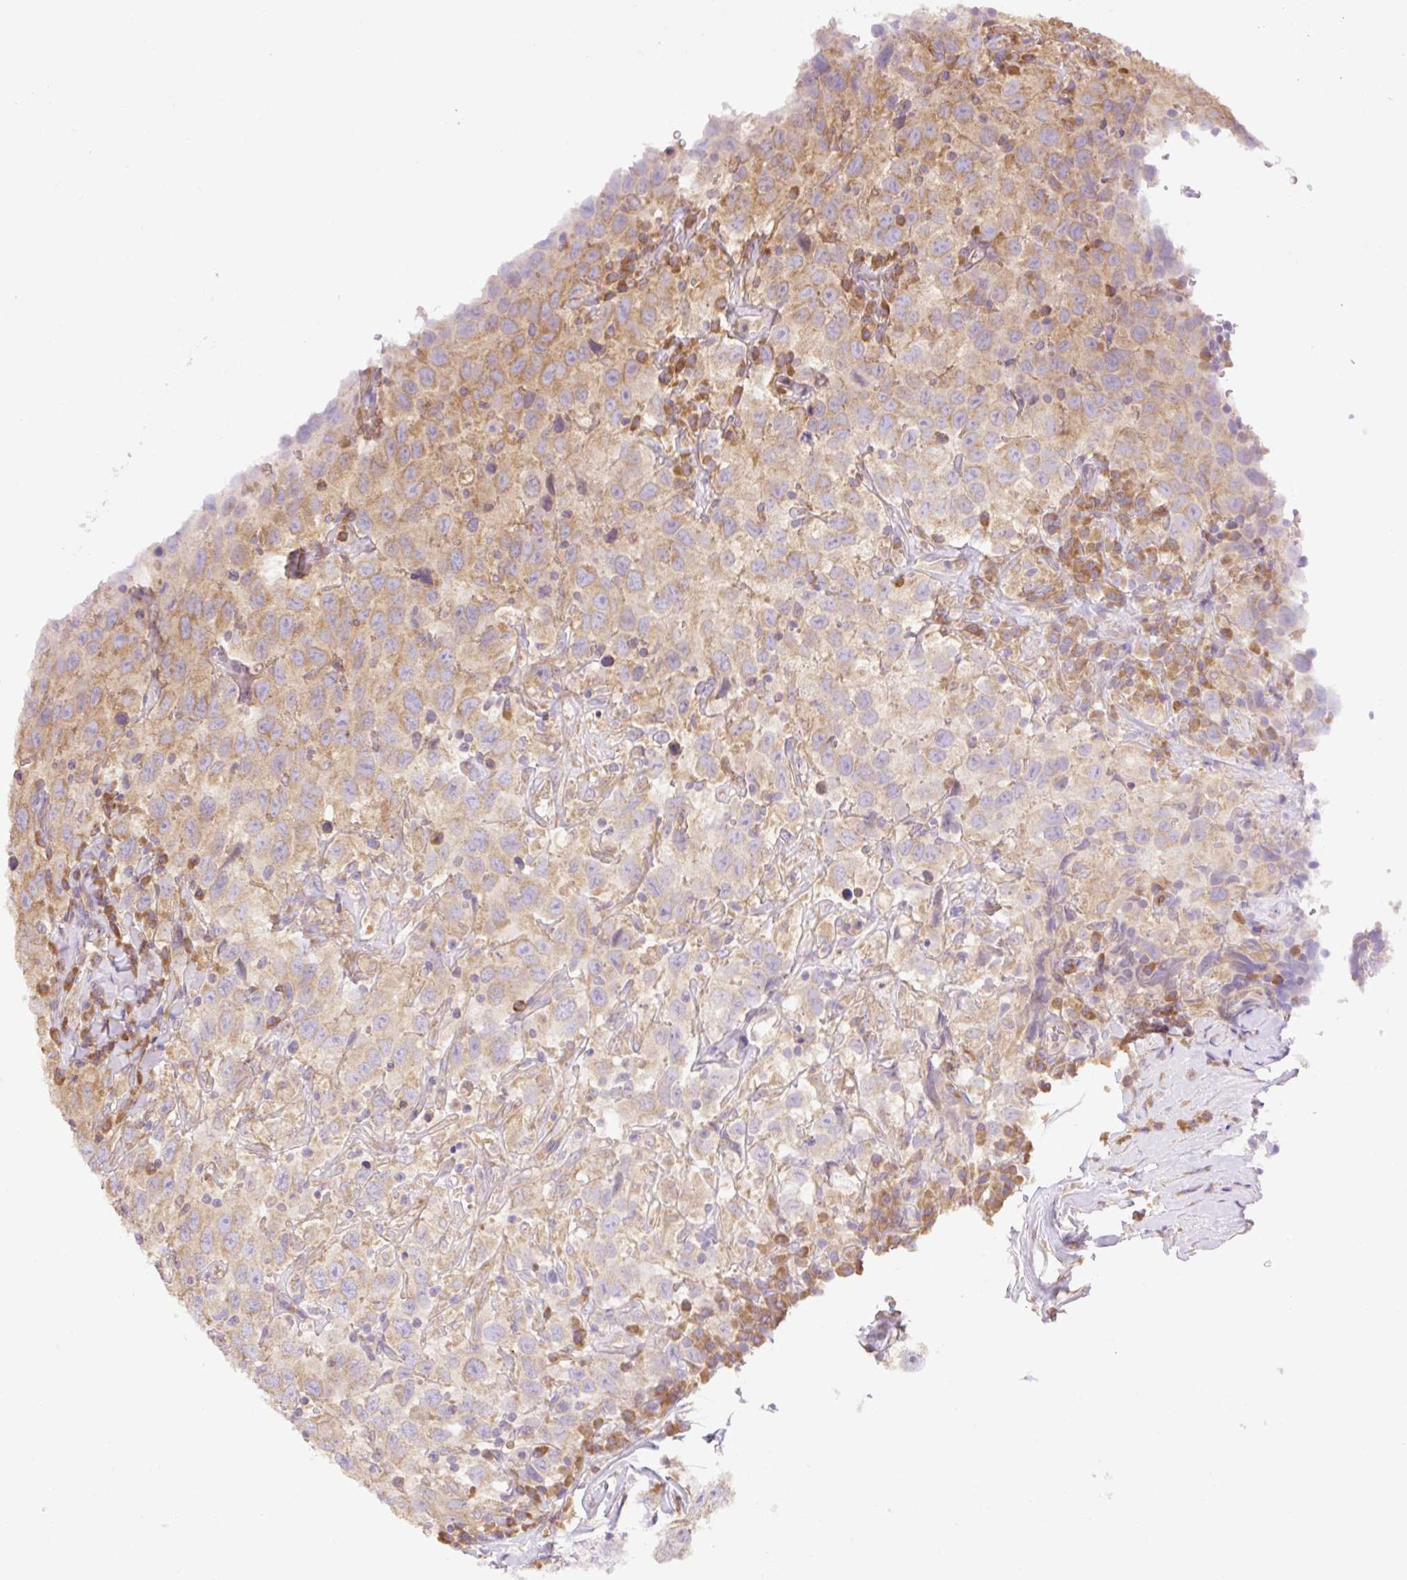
{"staining": {"intensity": "moderate", "quantity": "<25%", "location": "cytoplasmic/membranous"}, "tissue": "testis cancer", "cell_type": "Tumor cells", "image_type": "cancer", "snomed": [{"axis": "morphology", "description": "Seminoma, NOS"}, {"axis": "topography", "description": "Testis"}], "caption": "Brown immunohistochemical staining in human testis cancer (seminoma) exhibits moderate cytoplasmic/membranous staining in about <25% of tumor cells. (Brightfield microscopy of DAB IHC at high magnification).", "gene": "DESI1", "patient": {"sex": "male", "age": 41}}